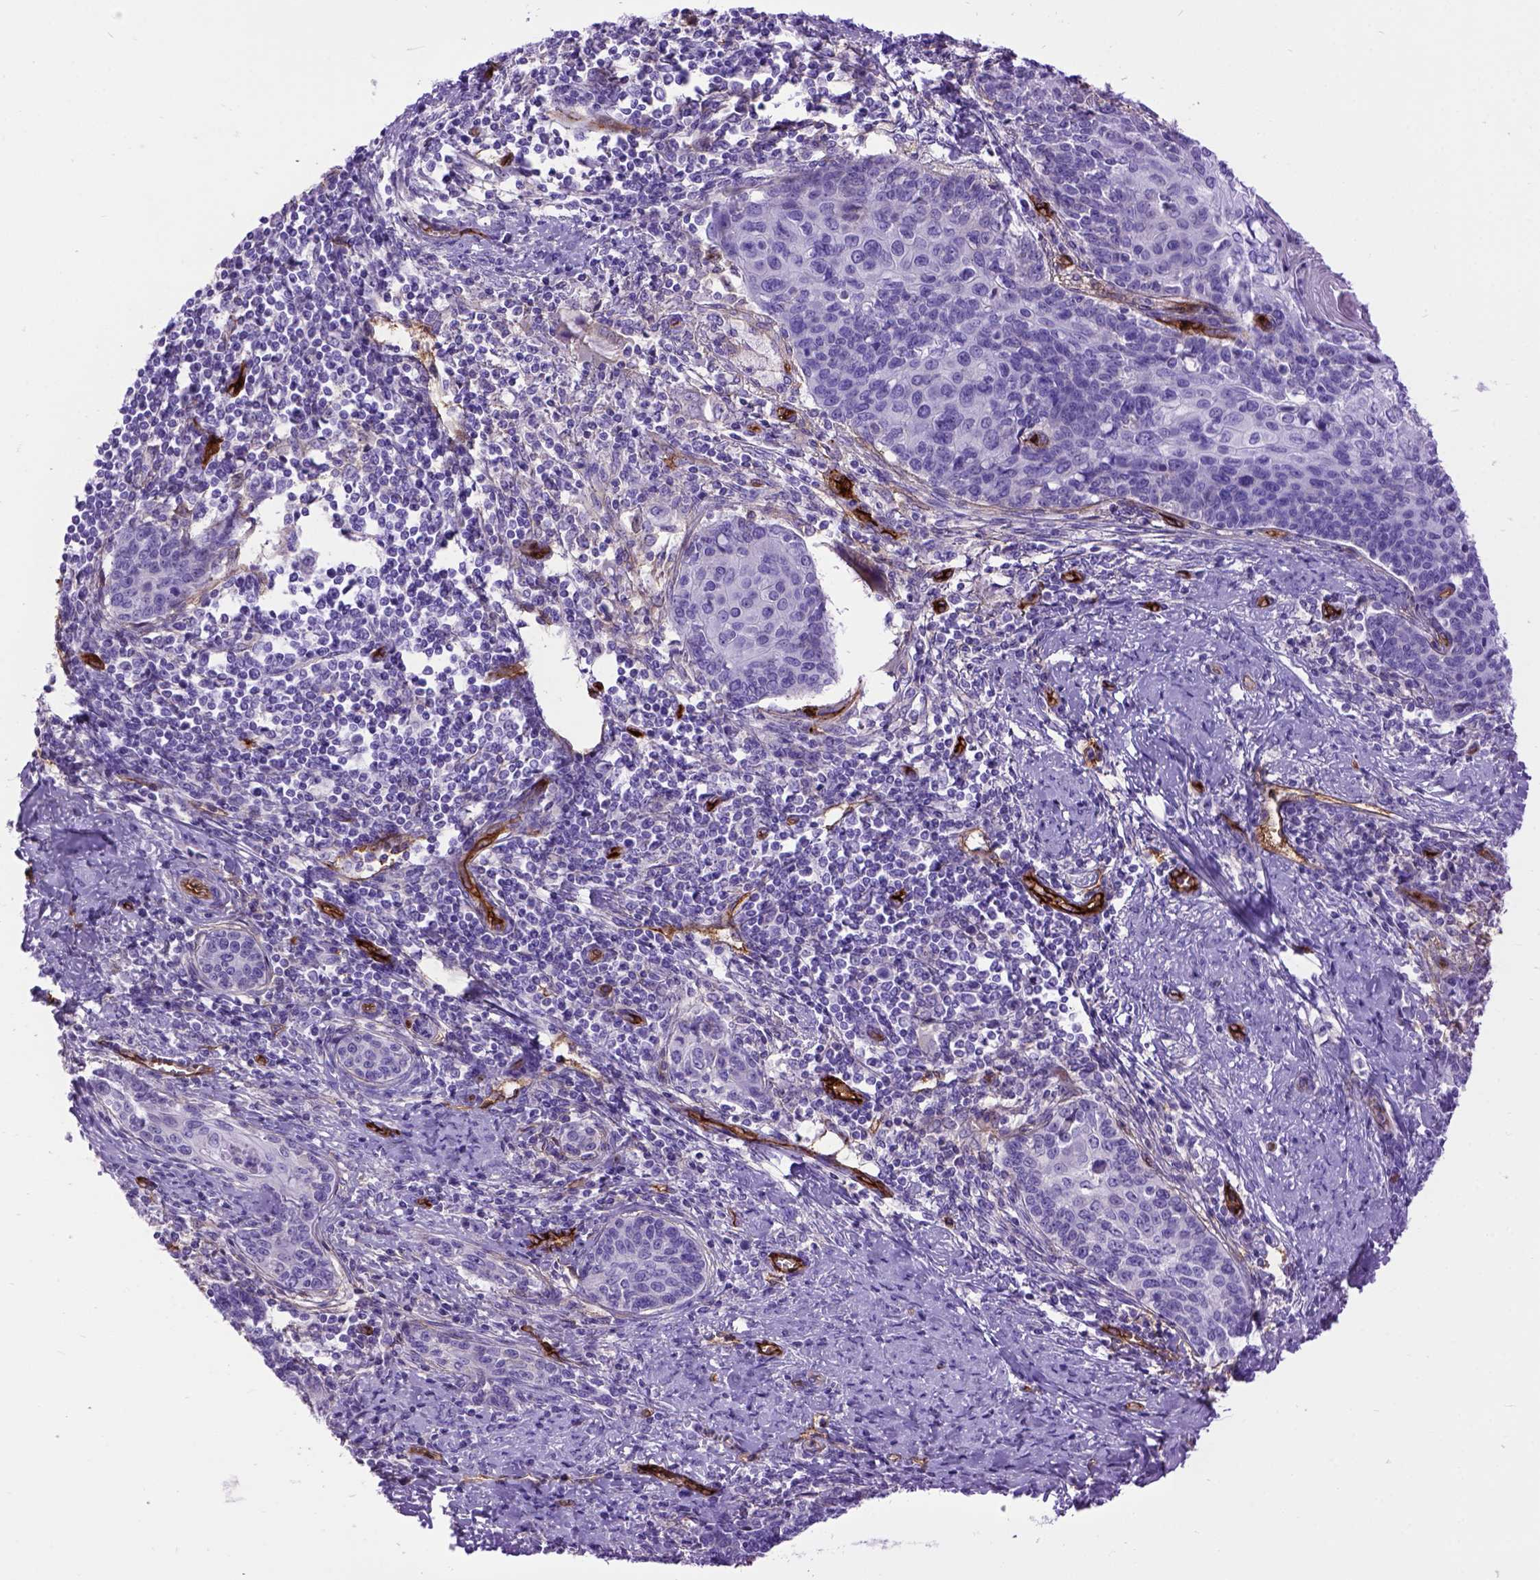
{"staining": {"intensity": "negative", "quantity": "none", "location": "none"}, "tissue": "cervical cancer", "cell_type": "Tumor cells", "image_type": "cancer", "snomed": [{"axis": "morphology", "description": "Squamous cell carcinoma, NOS"}, {"axis": "topography", "description": "Cervix"}], "caption": "Immunohistochemistry image of neoplastic tissue: cervical squamous cell carcinoma stained with DAB reveals no significant protein positivity in tumor cells.", "gene": "ENG", "patient": {"sex": "female", "age": 39}}